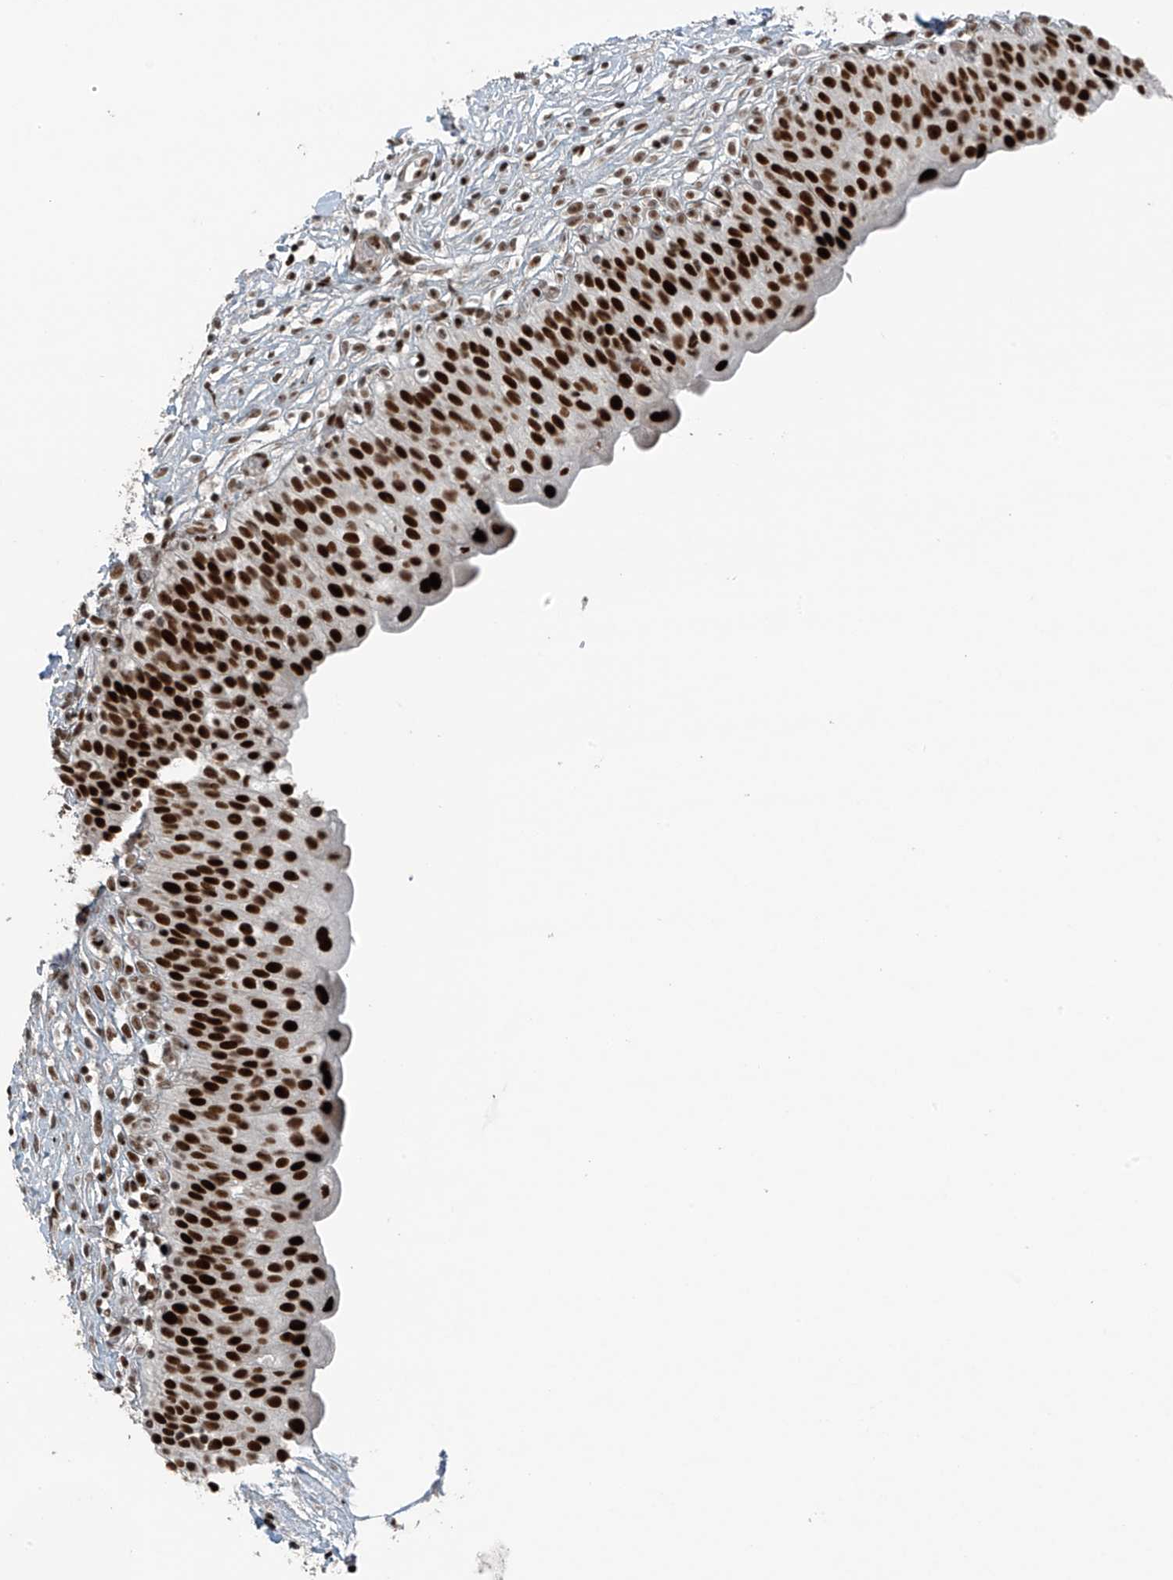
{"staining": {"intensity": "strong", "quantity": ">75%", "location": "nuclear"}, "tissue": "urinary bladder", "cell_type": "Urothelial cells", "image_type": "normal", "snomed": [{"axis": "morphology", "description": "Normal tissue, NOS"}, {"axis": "topography", "description": "Urinary bladder"}], "caption": "Urothelial cells reveal high levels of strong nuclear staining in approximately >75% of cells in unremarkable urinary bladder. (DAB (3,3'-diaminobenzidine) IHC with brightfield microscopy, high magnification).", "gene": "PCNP", "patient": {"sex": "male", "age": 55}}